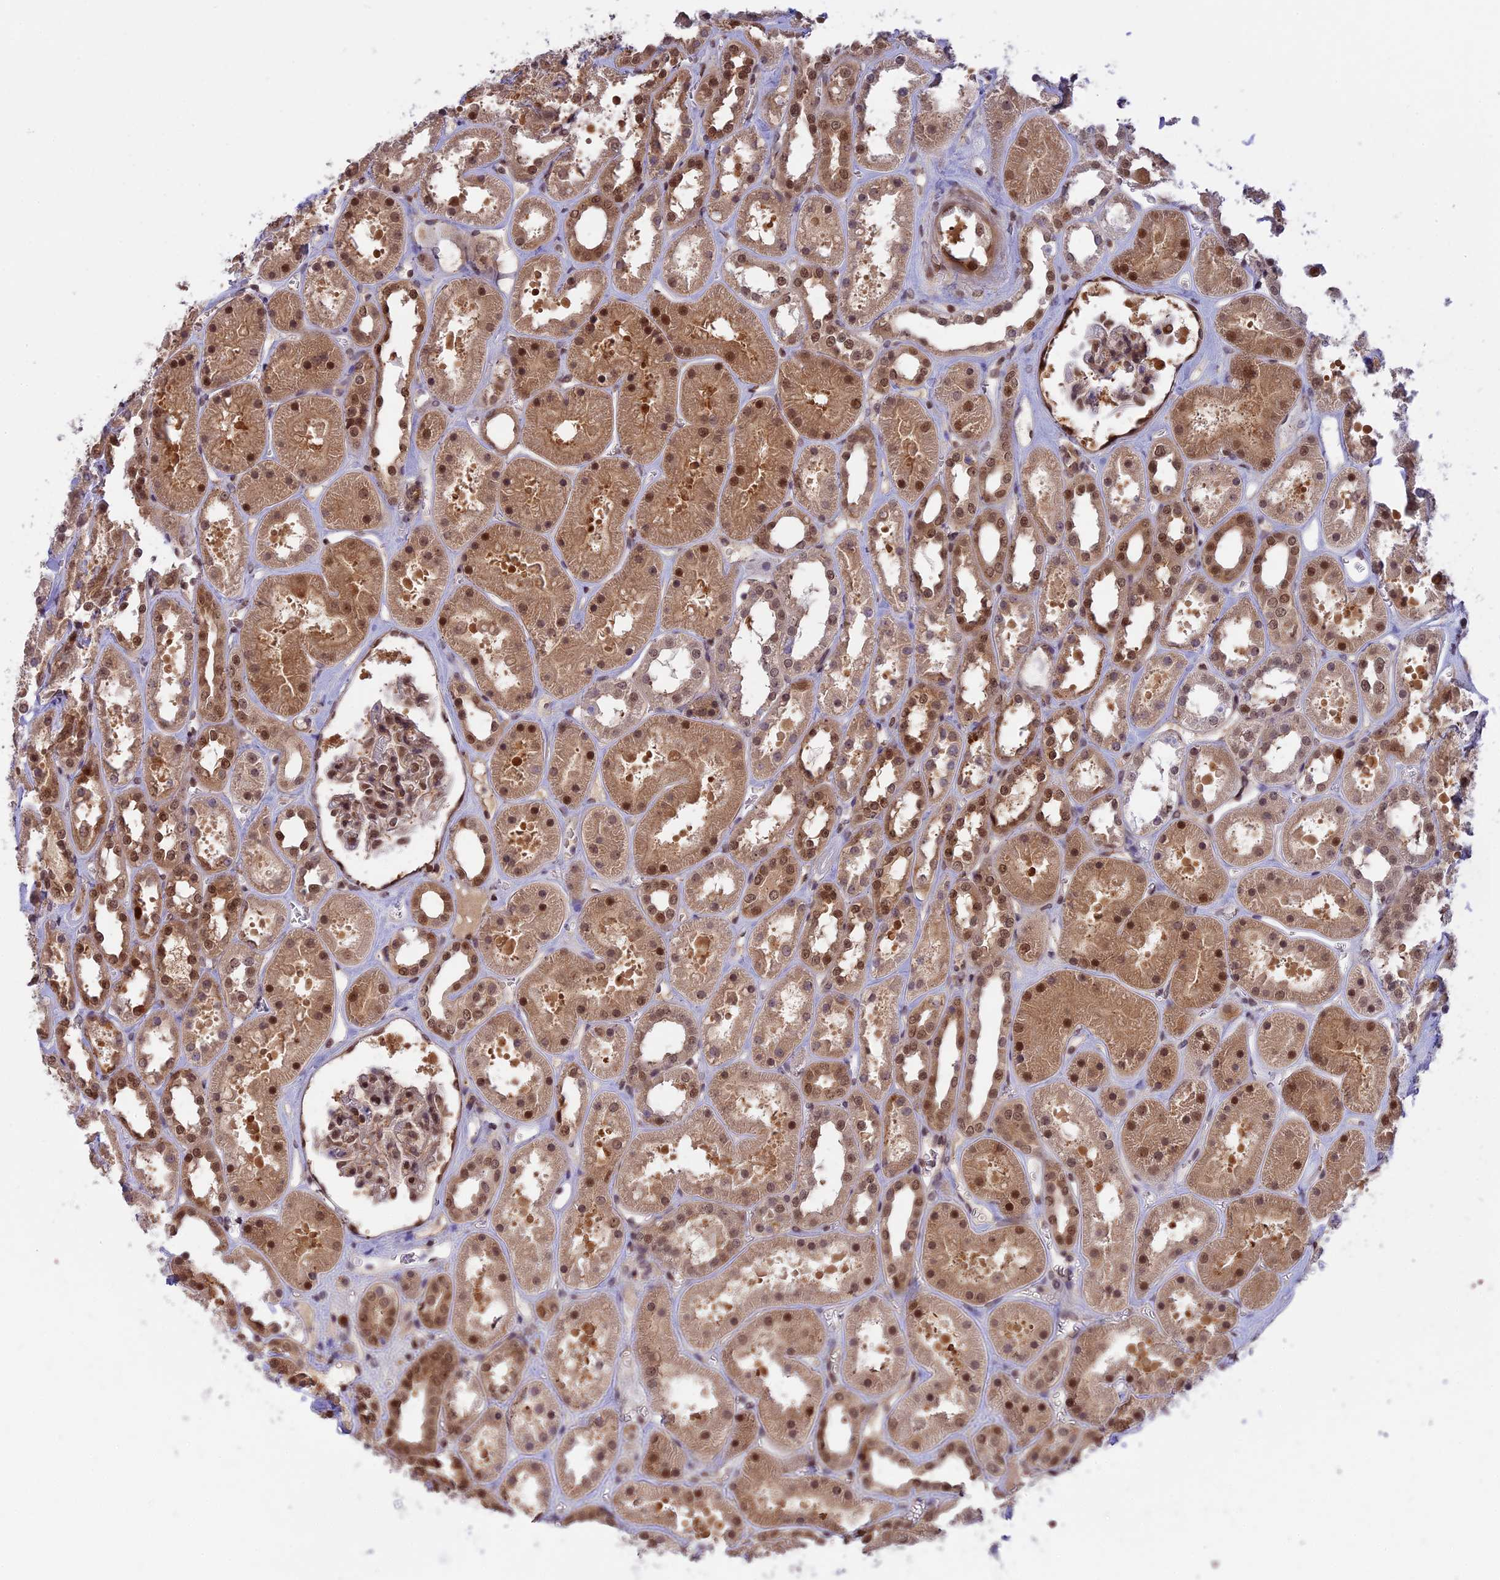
{"staining": {"intensity": "moderate", "quantity": ">75%", "location": "nuclear"}, "tissue": "kidney", "cell_type": "Cells in glomeruli", "image_type": "normal", "snomed": [{"axis": "morphology", "description": "Normal tissue, NOS"}, {"axis": "topography", "description": "Kidney"}], "caption": "Cells in glomeruli show medium levels of moderate nuclear positivity in approximately >75% of cells in normal human kidney.", "gene": "ZNF428", "patient": {"sex": "female", "age": 41}}